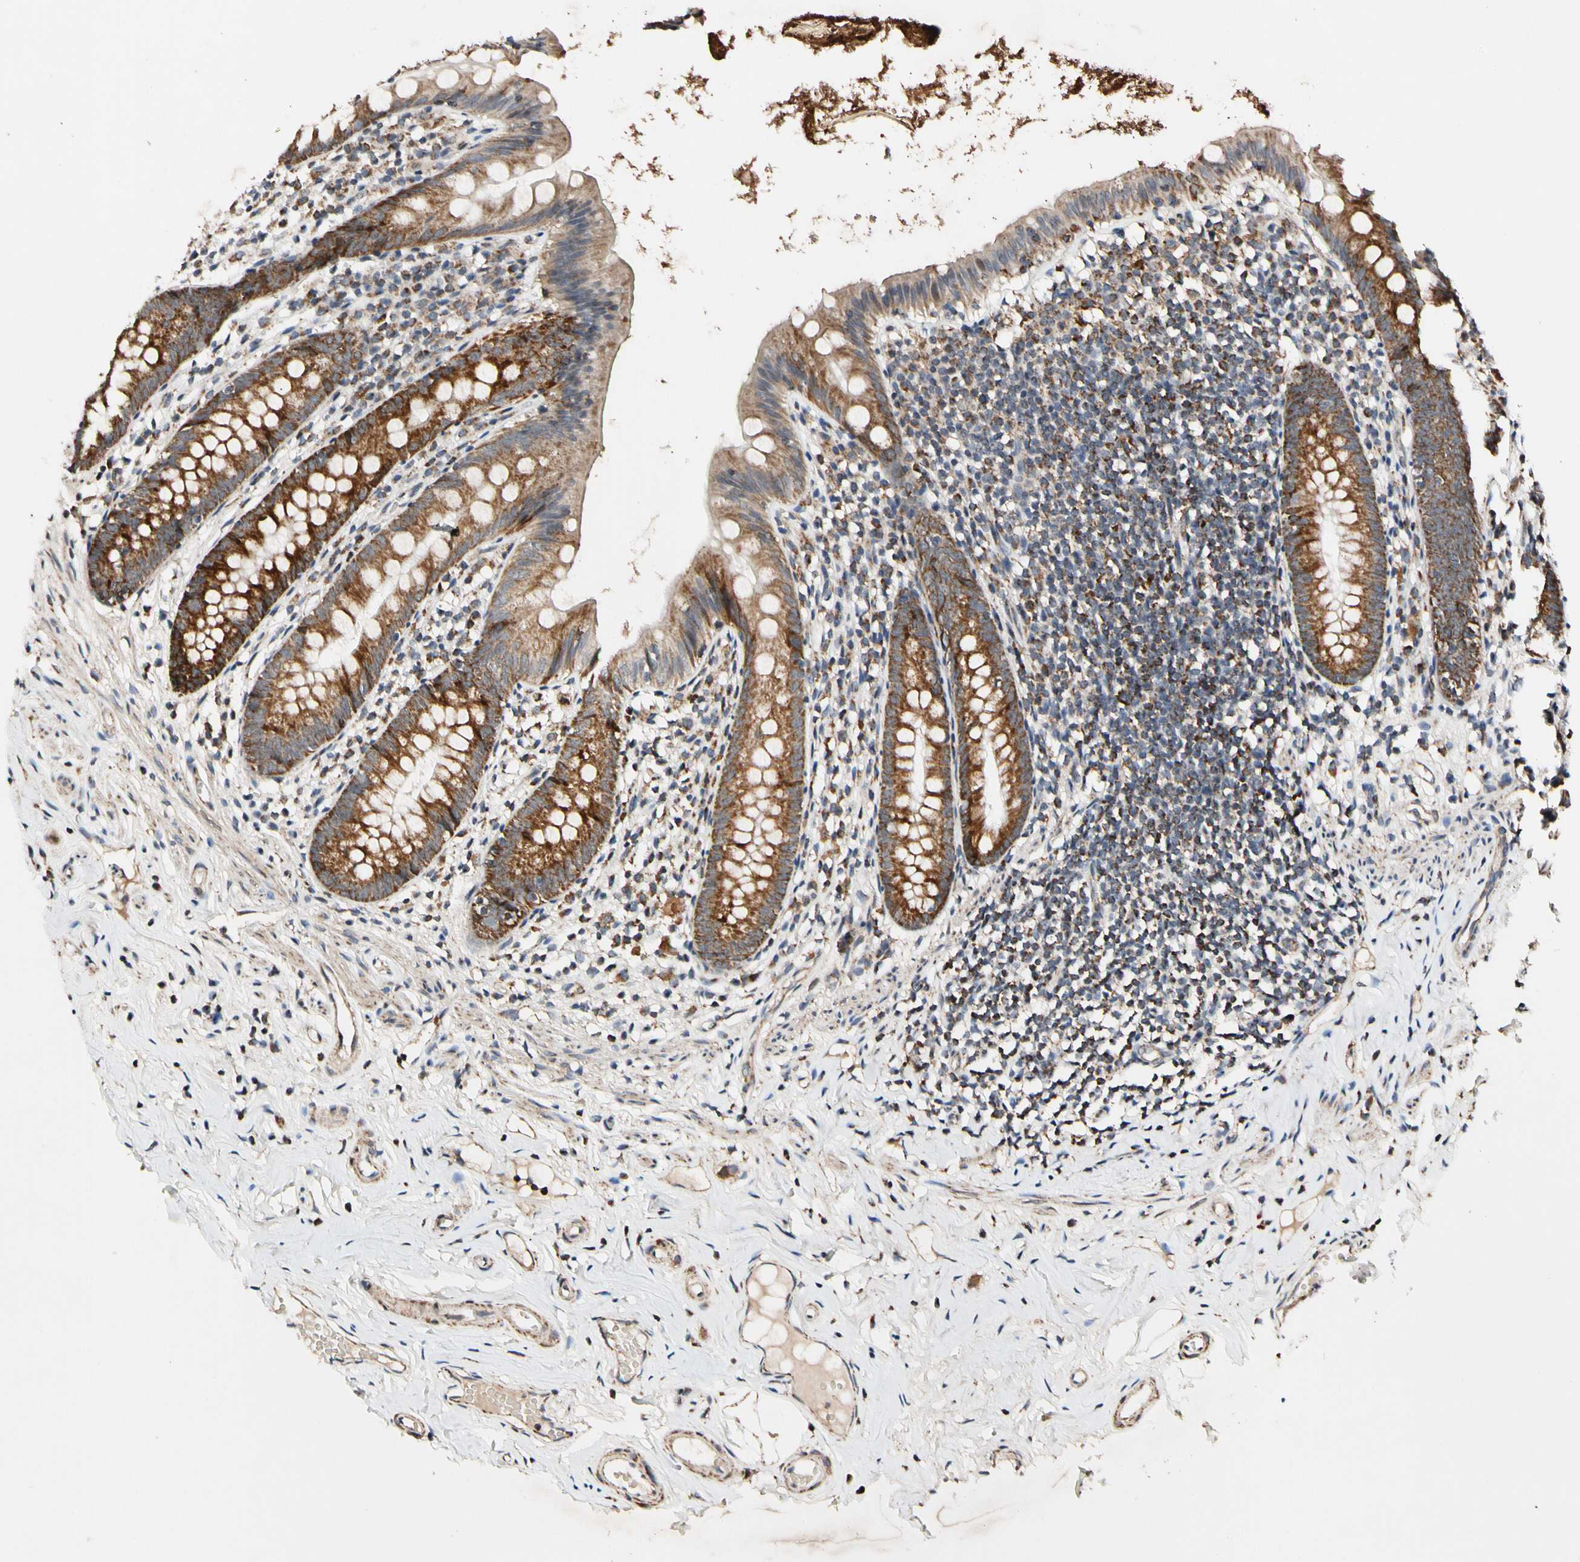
{"staining": {"intensity": "moderate", "quantity": ">75%", "location": "cytoplasmic/membranous"}, "tissue": "appendix", "cell_type": "Glandular cells", "image_type": "normal", "snomed": [{"axis": "morphology", "description": "Normal tissue, NOS"}, {"axis": "topography", "description": "Appendix"}], "caption": "Appendix stained with DAB (3,3'-diaminobenzidine) immunohistochemistry (IHC) exhibits medium levels of moderate cytoplasmic/membranous staining in approximately >75% of glandular cells. (DAB IHC, brown staining for protein, blue staining for nuclei).", "gene": "KHDC4", "patient": {"sex": "male", "age": 52}}